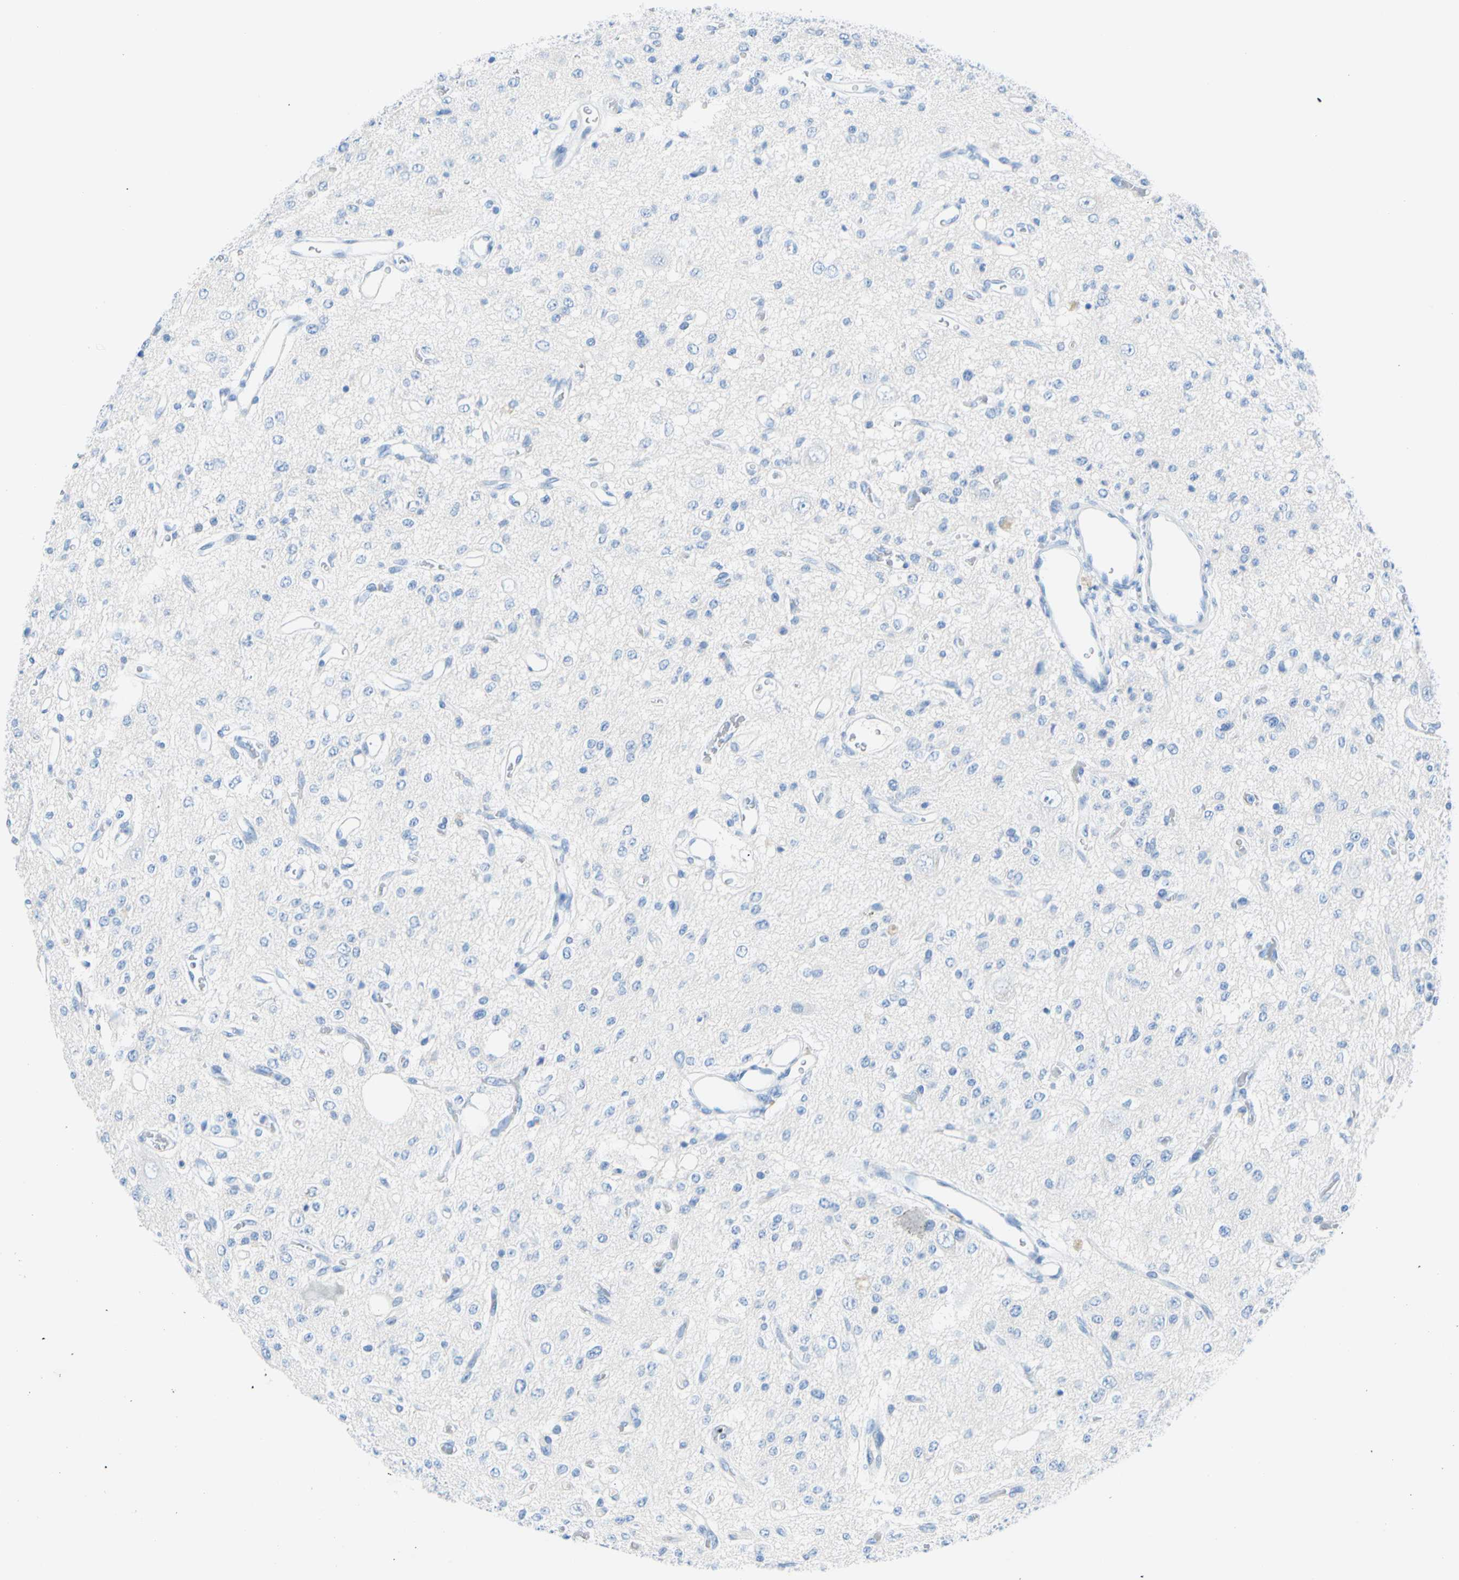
{"staining": {"intensity": "negative", "quantity": "none", "location": "none"}, "tissue": "glioma", "cell_type": "Tumor cells", "image_type": "cancer", "snomed": [{"axis": "morphology", "description": "Glioma, malignant, Low grade"}, {"axis": "topography", "description": "Brain"}], "caption": "The micrograph shows no staining of tumor cells in glioma. (DAB (3,3'-diaminobenzidine) immunohistochemistry (IHC) visualized using brightfield microscopy, high magnification).", "gene": "CEL", "patient": {"sex": "male", "age": 38}}